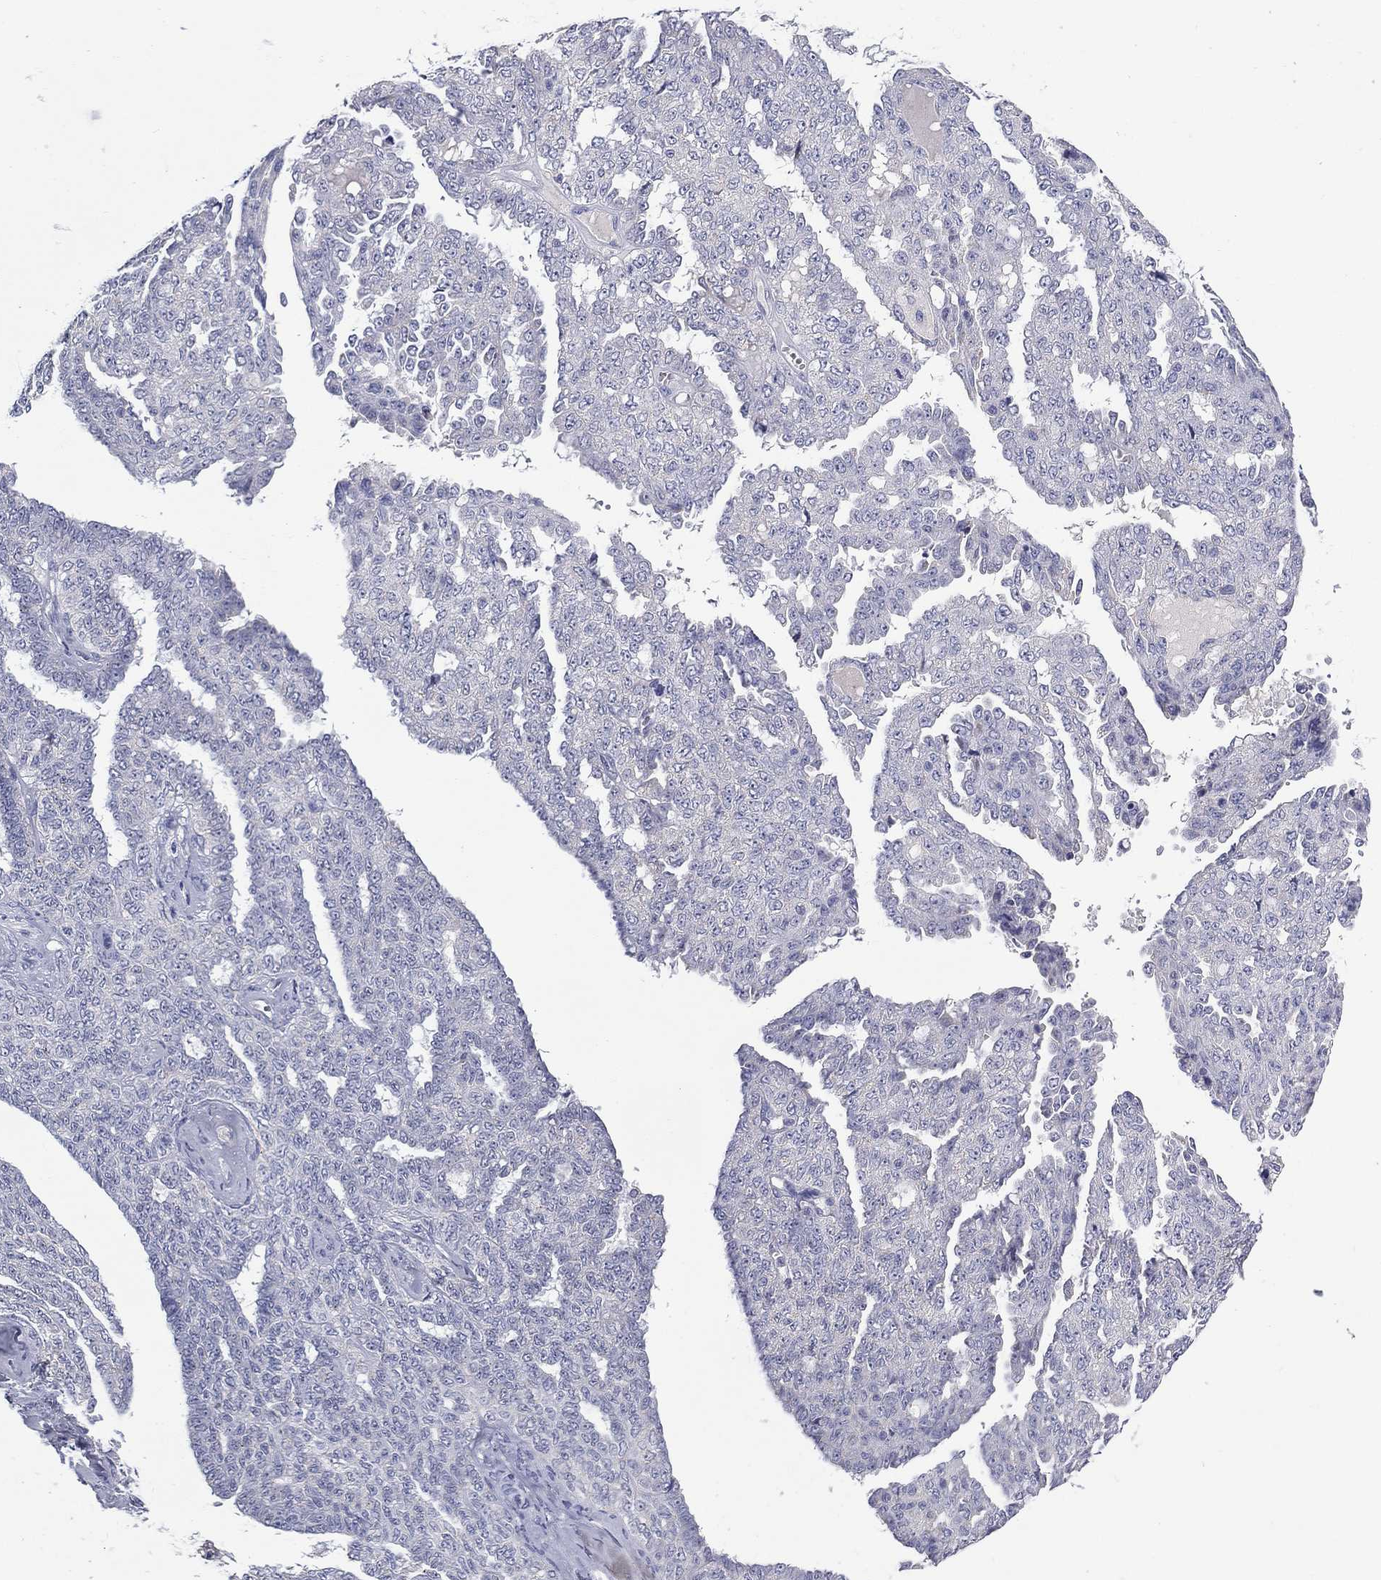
{"staining": {"intensity": "negative", "quantity": "none", "location": "none"}, "tissue": "ovarian cancer", "cell_type": "Tumor cells", "image_type": "cancer", "snomed": [{"axis": "morphology", "description": "Cystadenocarcinoma, serous, NOS"}, {"axis": "topography", "description": "Ovary"}], "caption": "High power microscopy micrograph of an IHC histopathology image of ovarian cancer (serous cystadenocarcinoma), revealing no significant staining in tumor cells. (DAB immunohistochemistry with hematoxylin counter stain).", "gene": "FRK", "patient": {"sex": "female", "age": 71}}